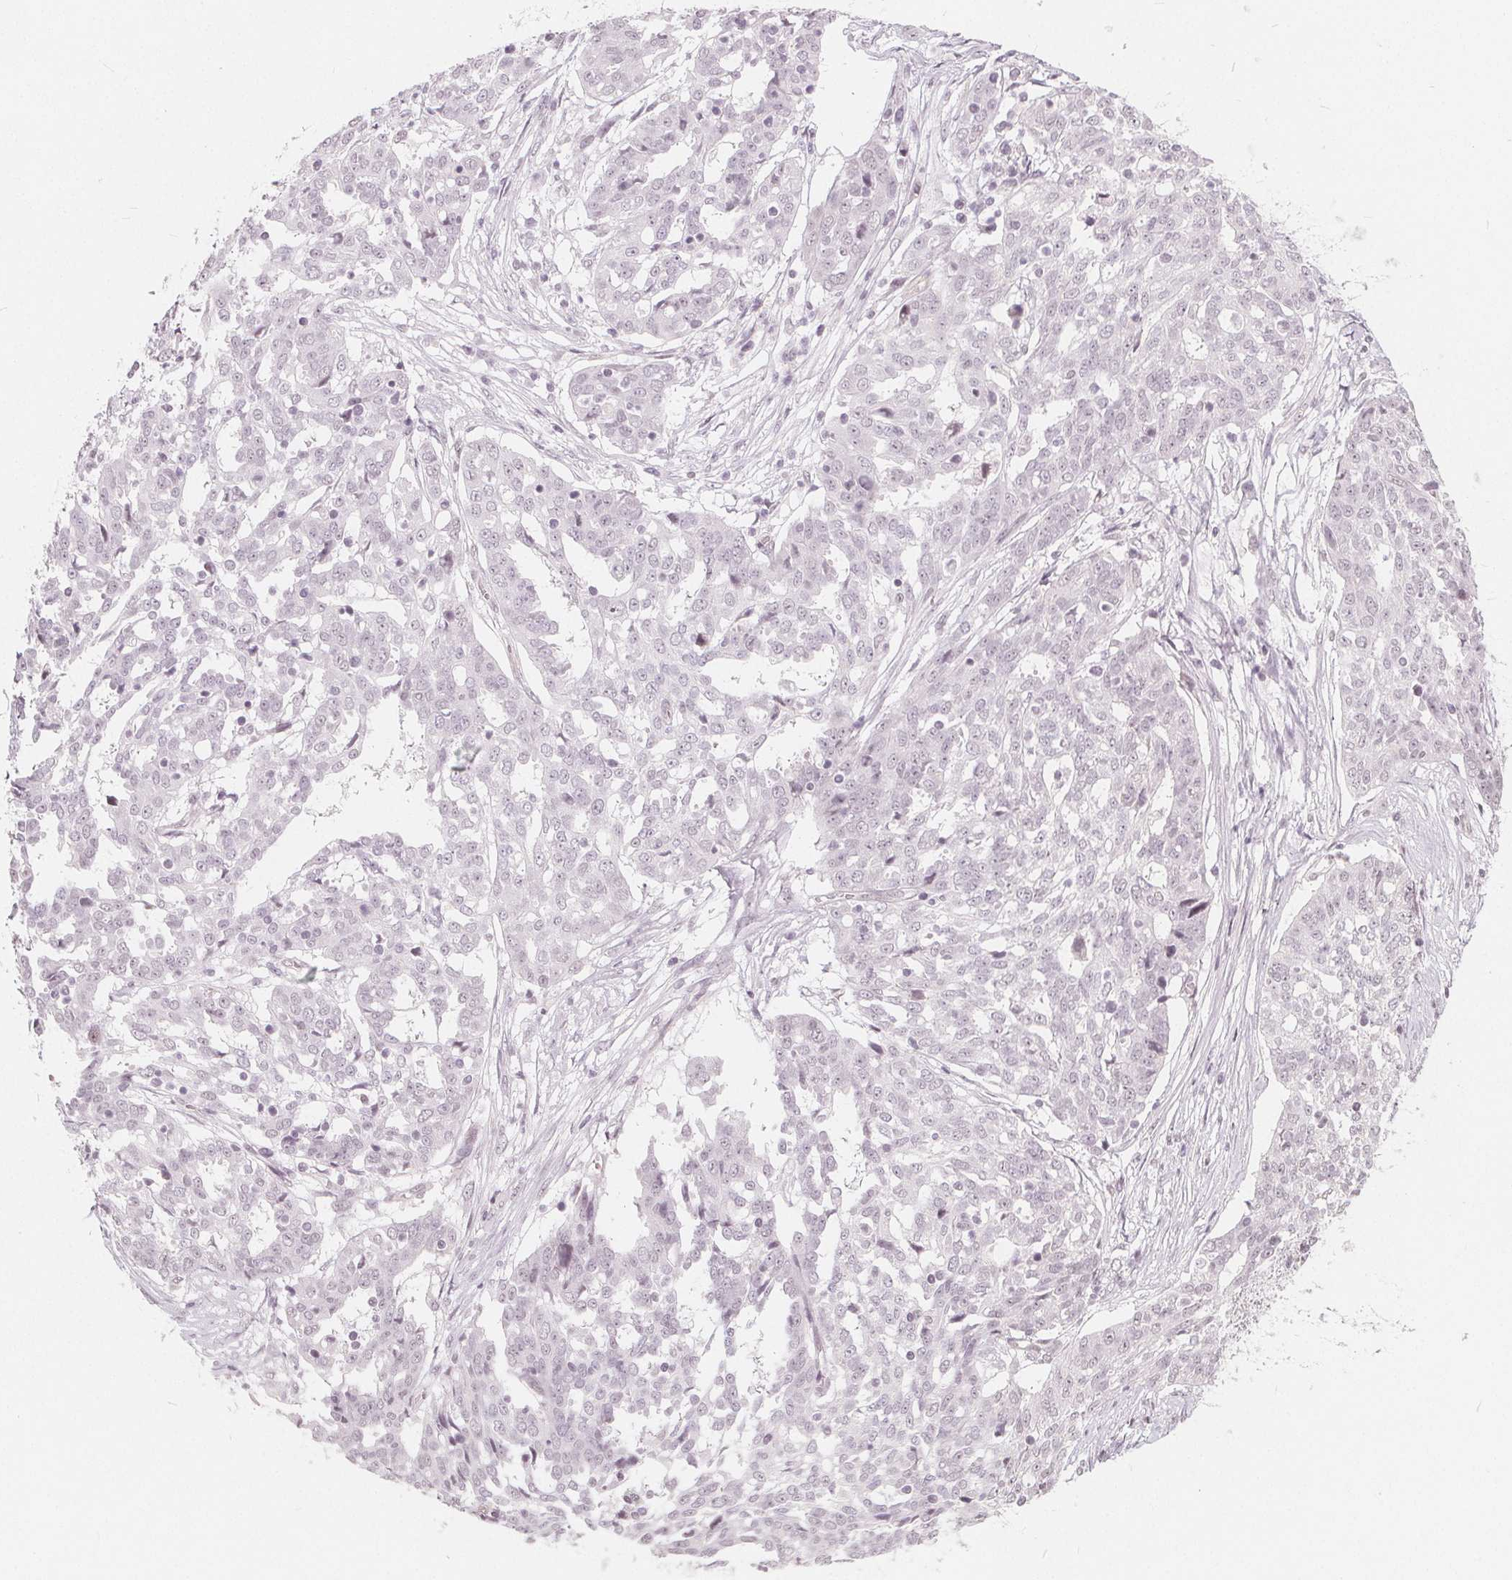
{"staining": {"intensity": "negative", "quantity": "none", "location": "none"}, "tissue": "ovarian cancer", "cell_type": "Tumor cells", "image_type": "cancer", "snomed": [{"axis": "morphology", "description": "Cystadenocarcinoma, serous, NOS"}, {"axis": "topography", "description": "Ovary"}], "caption": "IHC histopathology image of human ovarian serous cystadenocarcinoma stained for a protein (brown), which shows no positivity in tumor cells.", "gene": "NUP210L", "patient": {"sex": "female", "age": 67}}